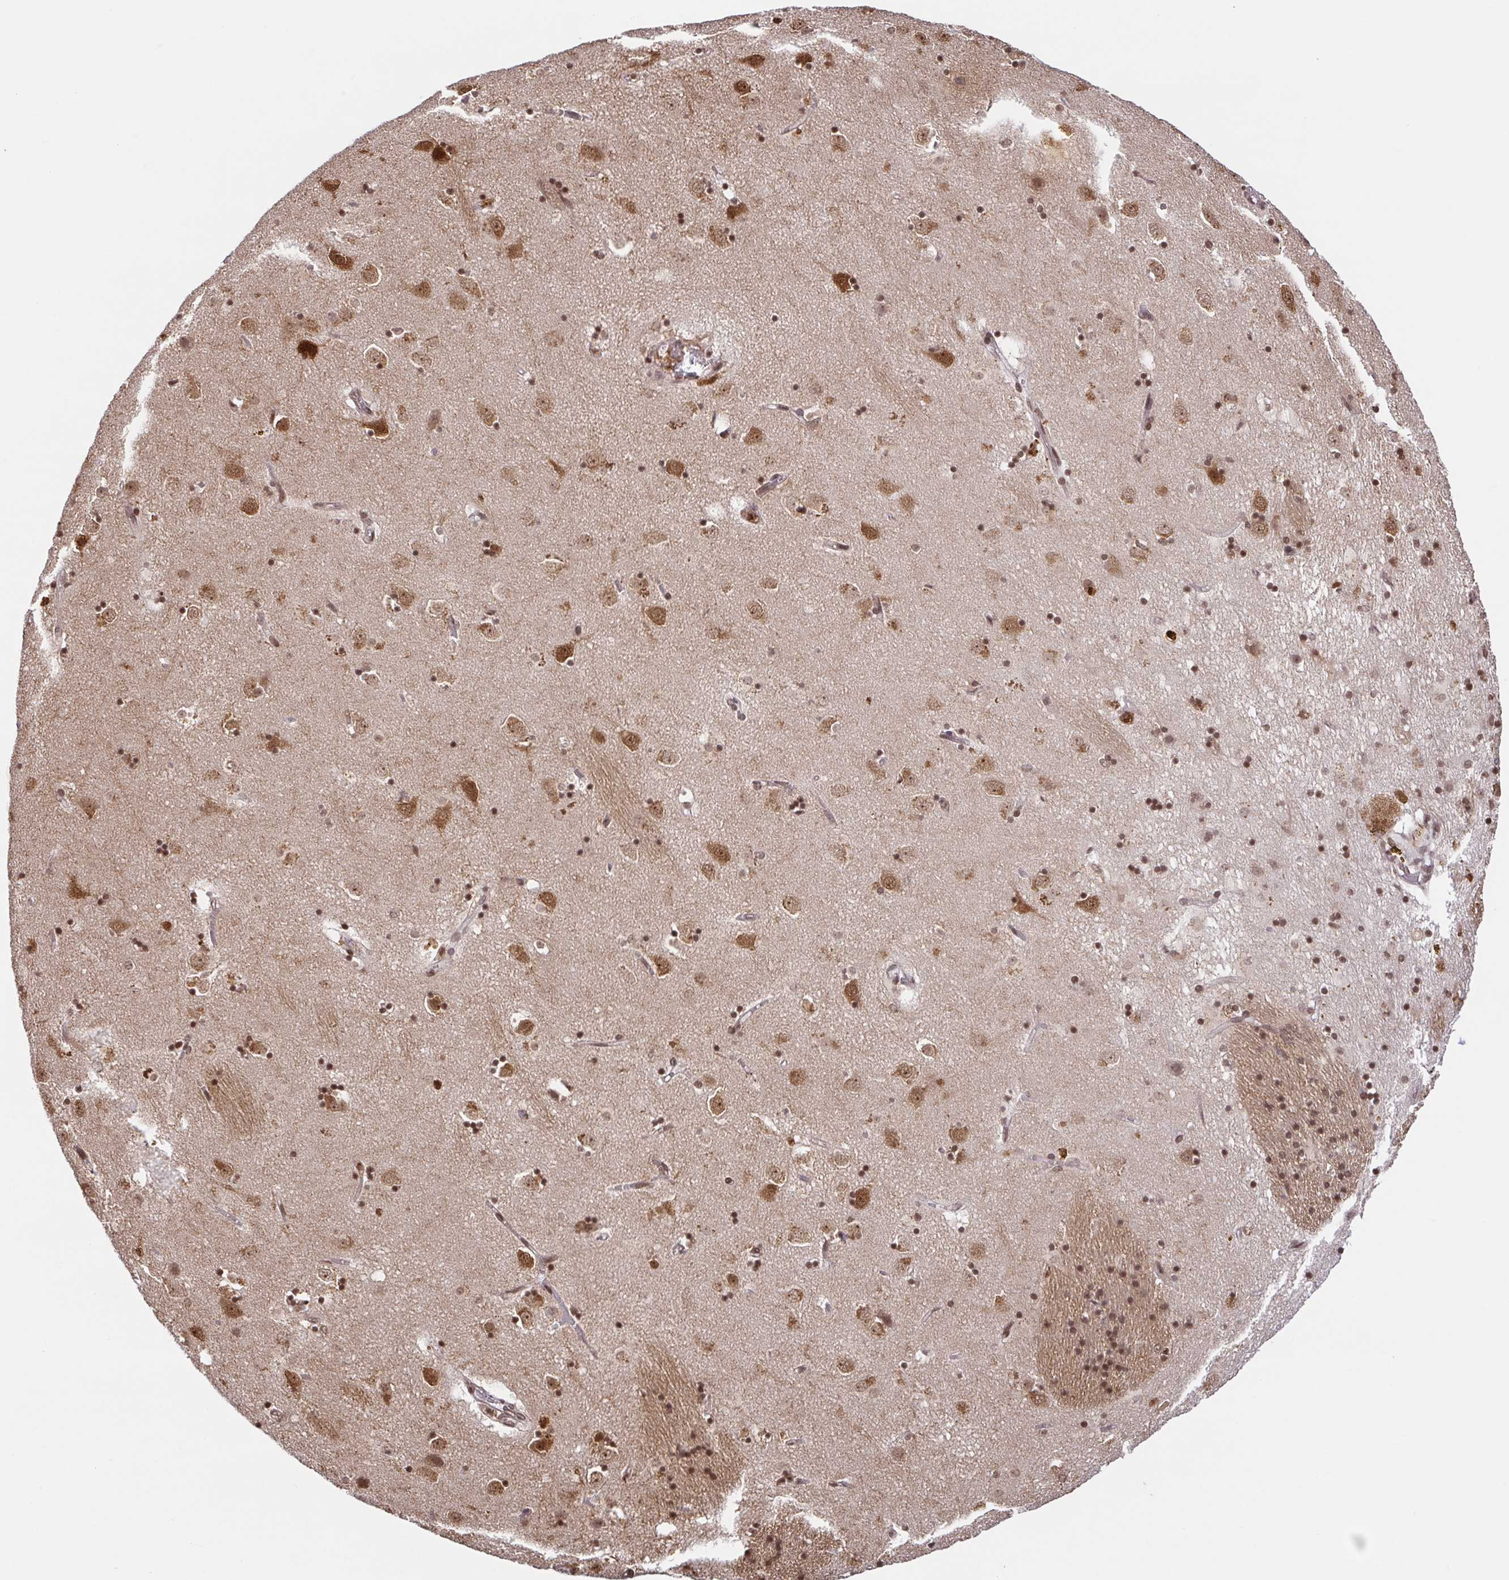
{"staining": {"intensity": "moderate", "quantity": ">75%", "location": "cytoplasmic/membranous,nuclear"}, "tissue": "caudate", "cell_type": "Glial cells", "image_type": "normal", "snomed": [{"axis": "morphology", "description": "Normal tissue, NOS"}, {"axis": "topography", "description": "Lateral ventricle wall"}], "caption": "Immunohistochemistry of unremarkable human caudate shows medium levels of moderate cytoplasmic/membranous,nuclear staining in approximately >75% of glial cells.", "gene": "ARPP21", "patient": {"sex": "male", "age": 58}}